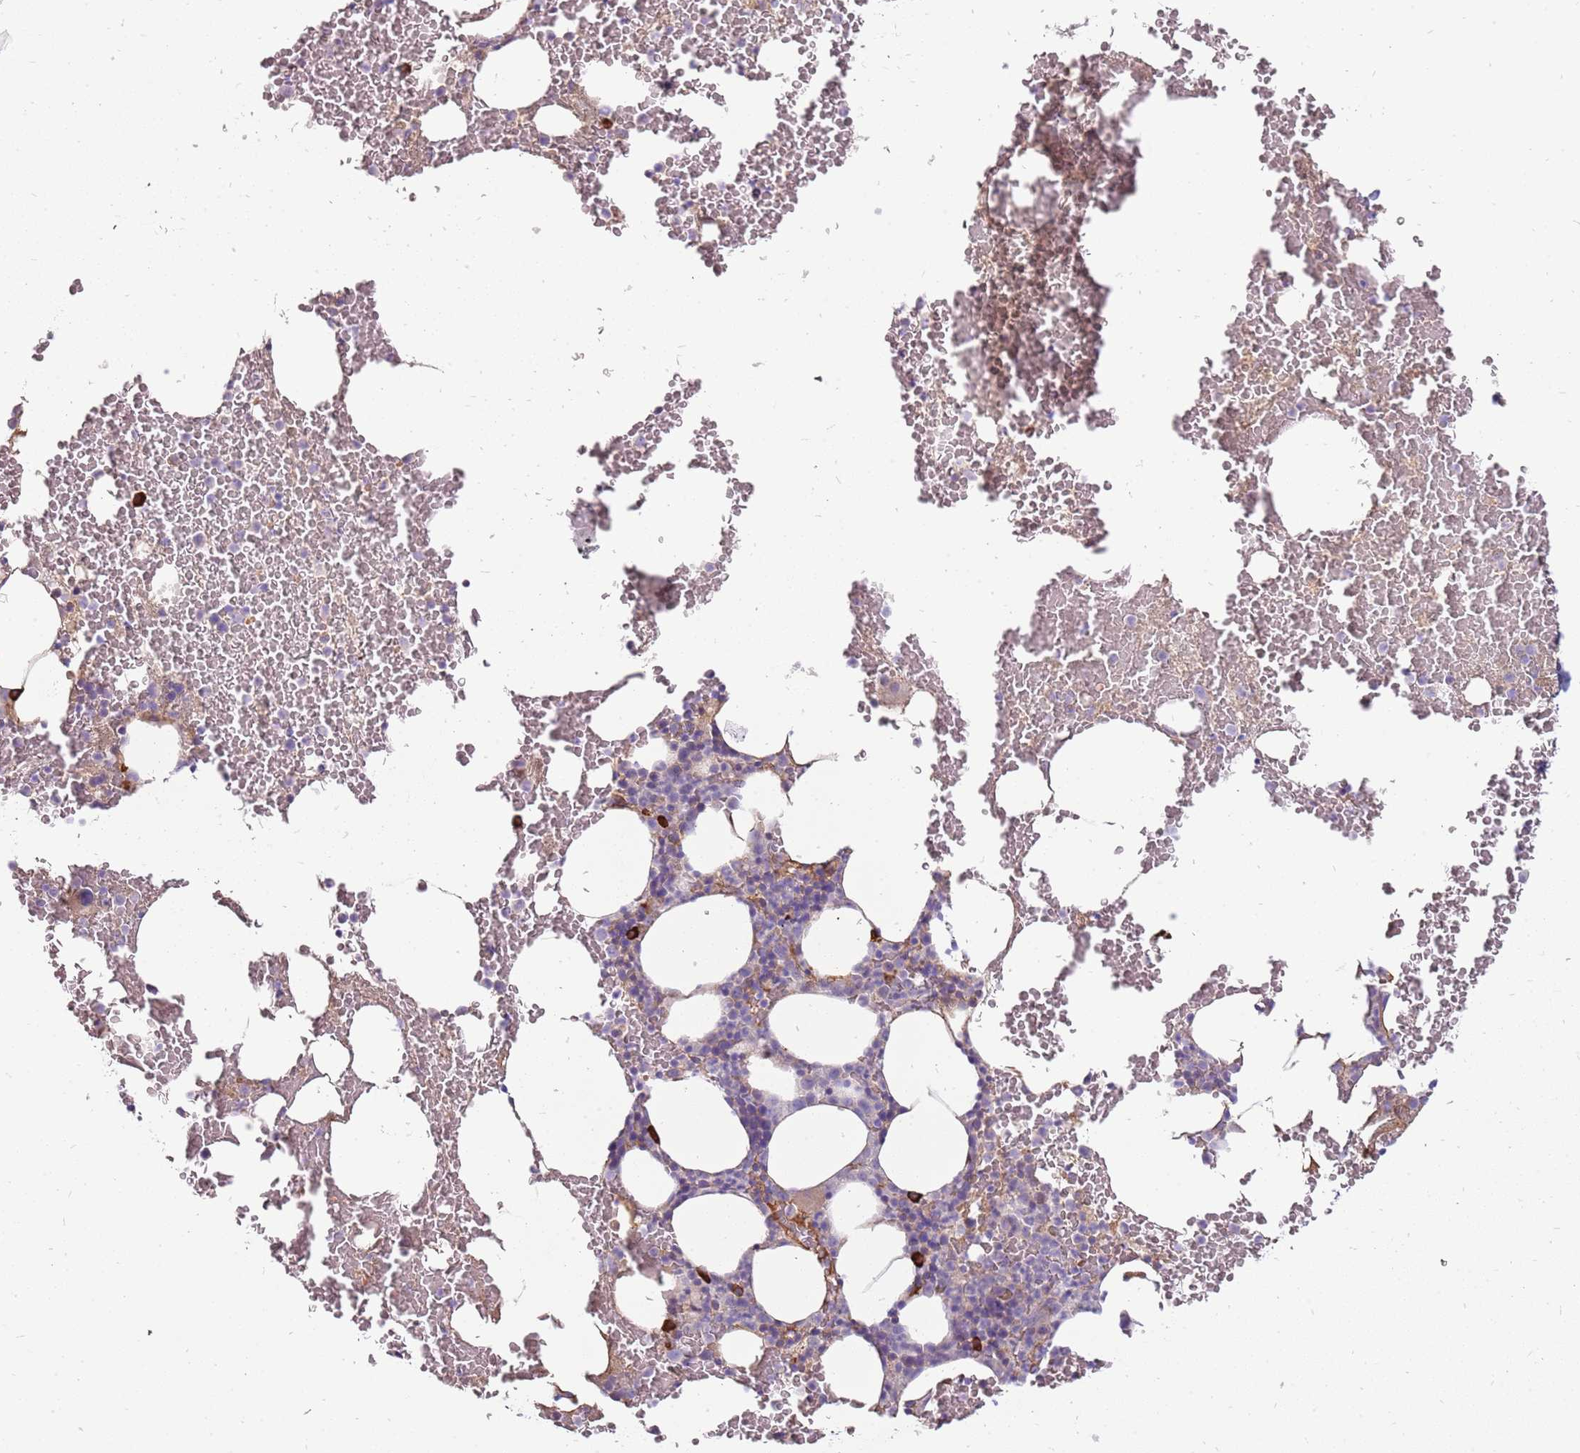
{"staining": {"intensity": "strong", "quantity": "<25%", "location": "cytoplasmic/membranous"}, "tissue": "bone marrow", "cell_type": "Hematopoietic cells", "image_type": "normal", "snomed": [{"axis": "morphology", "description": "Normal tissue, NOS"}, {"axis": "morphology", "description": "Inflammation, NOS"}, {"axis": "topography", "description": "Bone marrow"}], "caption": "The immunohistochemical stain highlights strong cytoplasmic/membranous staining in hematopoietic cells of benign bone marrow.", "gene": "MCUB", "patient": {"sex": "female", "age": 78}}